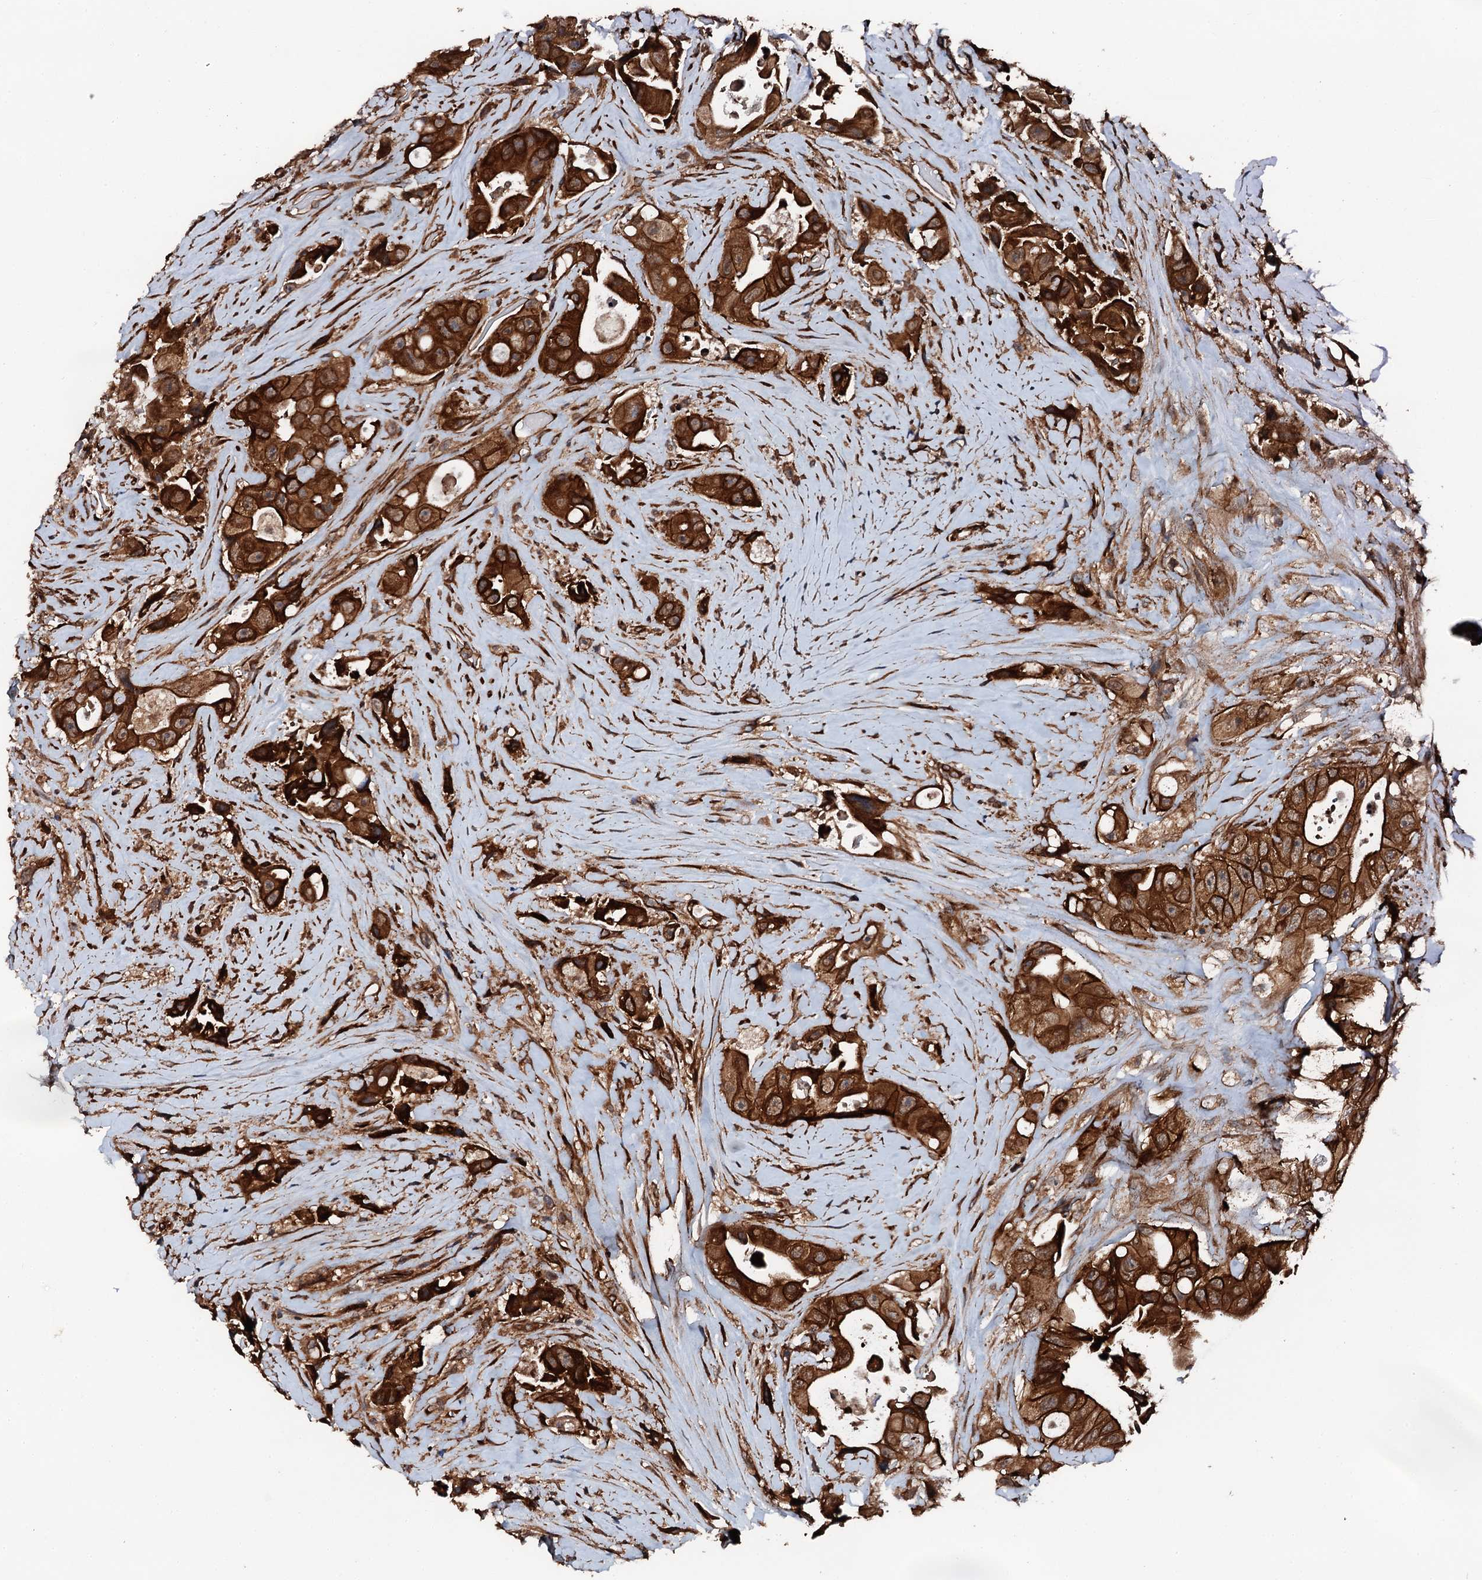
{"staining": {"intensity": "strong", "quantity": ">75%", "location": "cytoplasmic/membranous"}, "tissue": "colorectal cancer", "cell_type": "Tumor cells", "image_type": "cancer", "snomed": [{"axis": "morphology", "description": "Adenocarcinoma, NOS"}, {"axis": "topography", "description": "Colon"}], "caption": "A histopathology image of colorectal cancer (adenocarcinoma) stained for a protein exhibits strong cytoplasmic/membranous brown staining in tumor cells.", "gene": "FLYWCH1", "patient": {"sex": "female", "age": 46}}